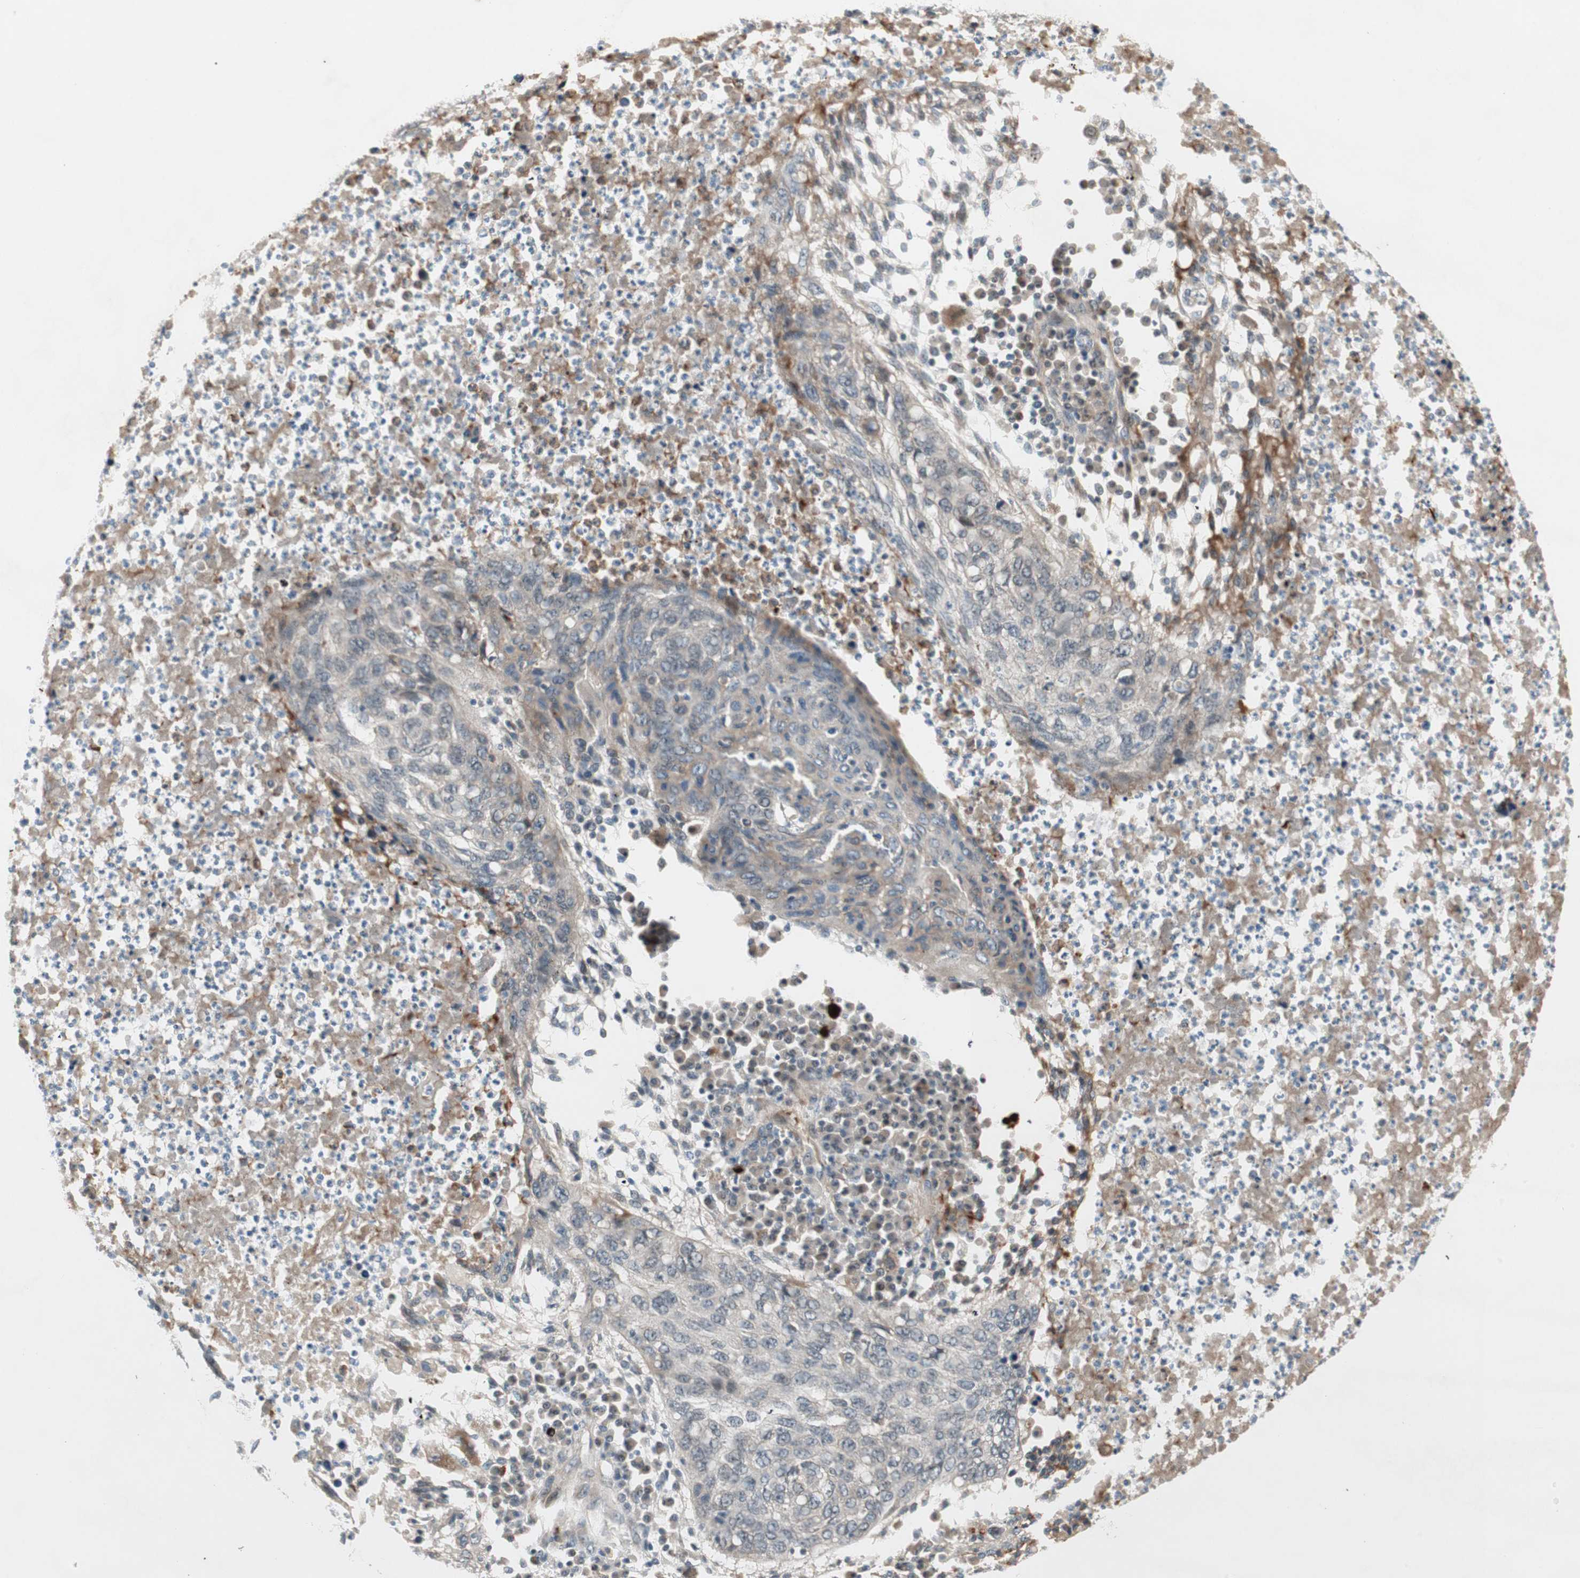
{"staining": {"intensity": "weak", "quantity": "25%-75%", "location": "cytoplasmic/membranous"}, "tissue": "lung cancer", "cell_type": "Tumor cells", "image_type": "cancer", "snomed": [{"axis": "morphology", "description": "Squamous cell carcinoma, NOS"}, {"axis": "topography", "description": "Lung"}], "caption": "Brown immunohistochemical staining in human lung cancer (squamous cell carcinoma) demonstrates weak cytoplasmic/membranous positivity in about 25%-75% of tumor cells. (DAB (3,3'-diaminobenzidine) IHC, brown staining for protein, blue staining for nuclei).", "gene": "PGBD1", "patient": {"sex": "female", "age": 63}}